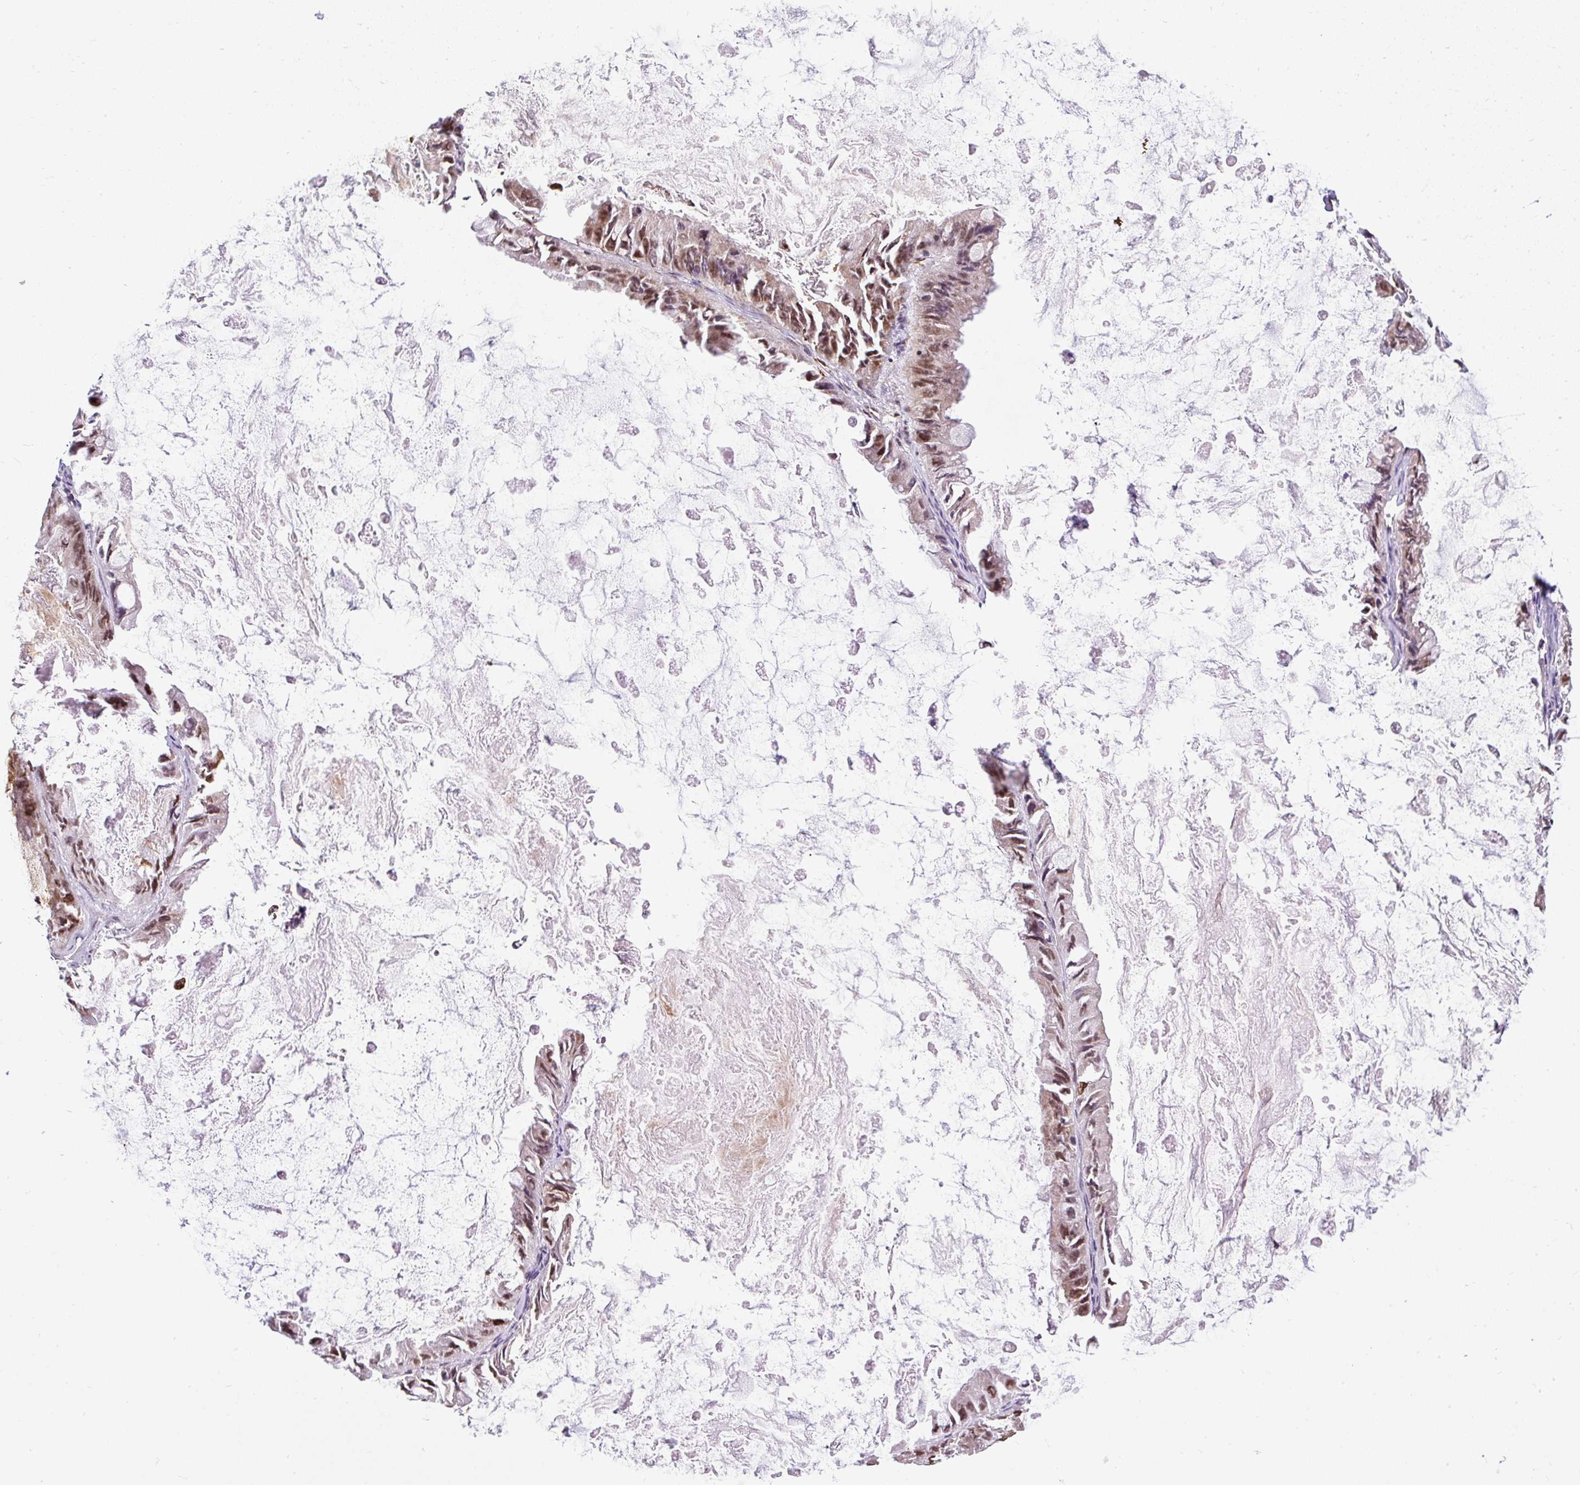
{"staining": {"intensity": "moderate", "quantity": ">75%", "location": "nuclear"}, "tissue": "ovarian cancer", "cell_type": "Tumor cells", "image_type": "cancer", "snomed": [{"axis": "morphology", "description": "Cystadenocarcinoma, mucinous, NOS"}, {"axis": "topography", "description": "Ovary"}], "caption": "Mucinous cystadenocarcinoma (ovarian) stained with DAB immunohistochemistry reveals medium levels of moderate nuclear expression in about >75% of tumor cells. The protein of interest is stained brown, and the nuclei are stained in blue (DAB IHC with brightfield microscopy, high magnification).", "gene": "LUC7L2", "patient": {"sex": "female", "age": 61}}